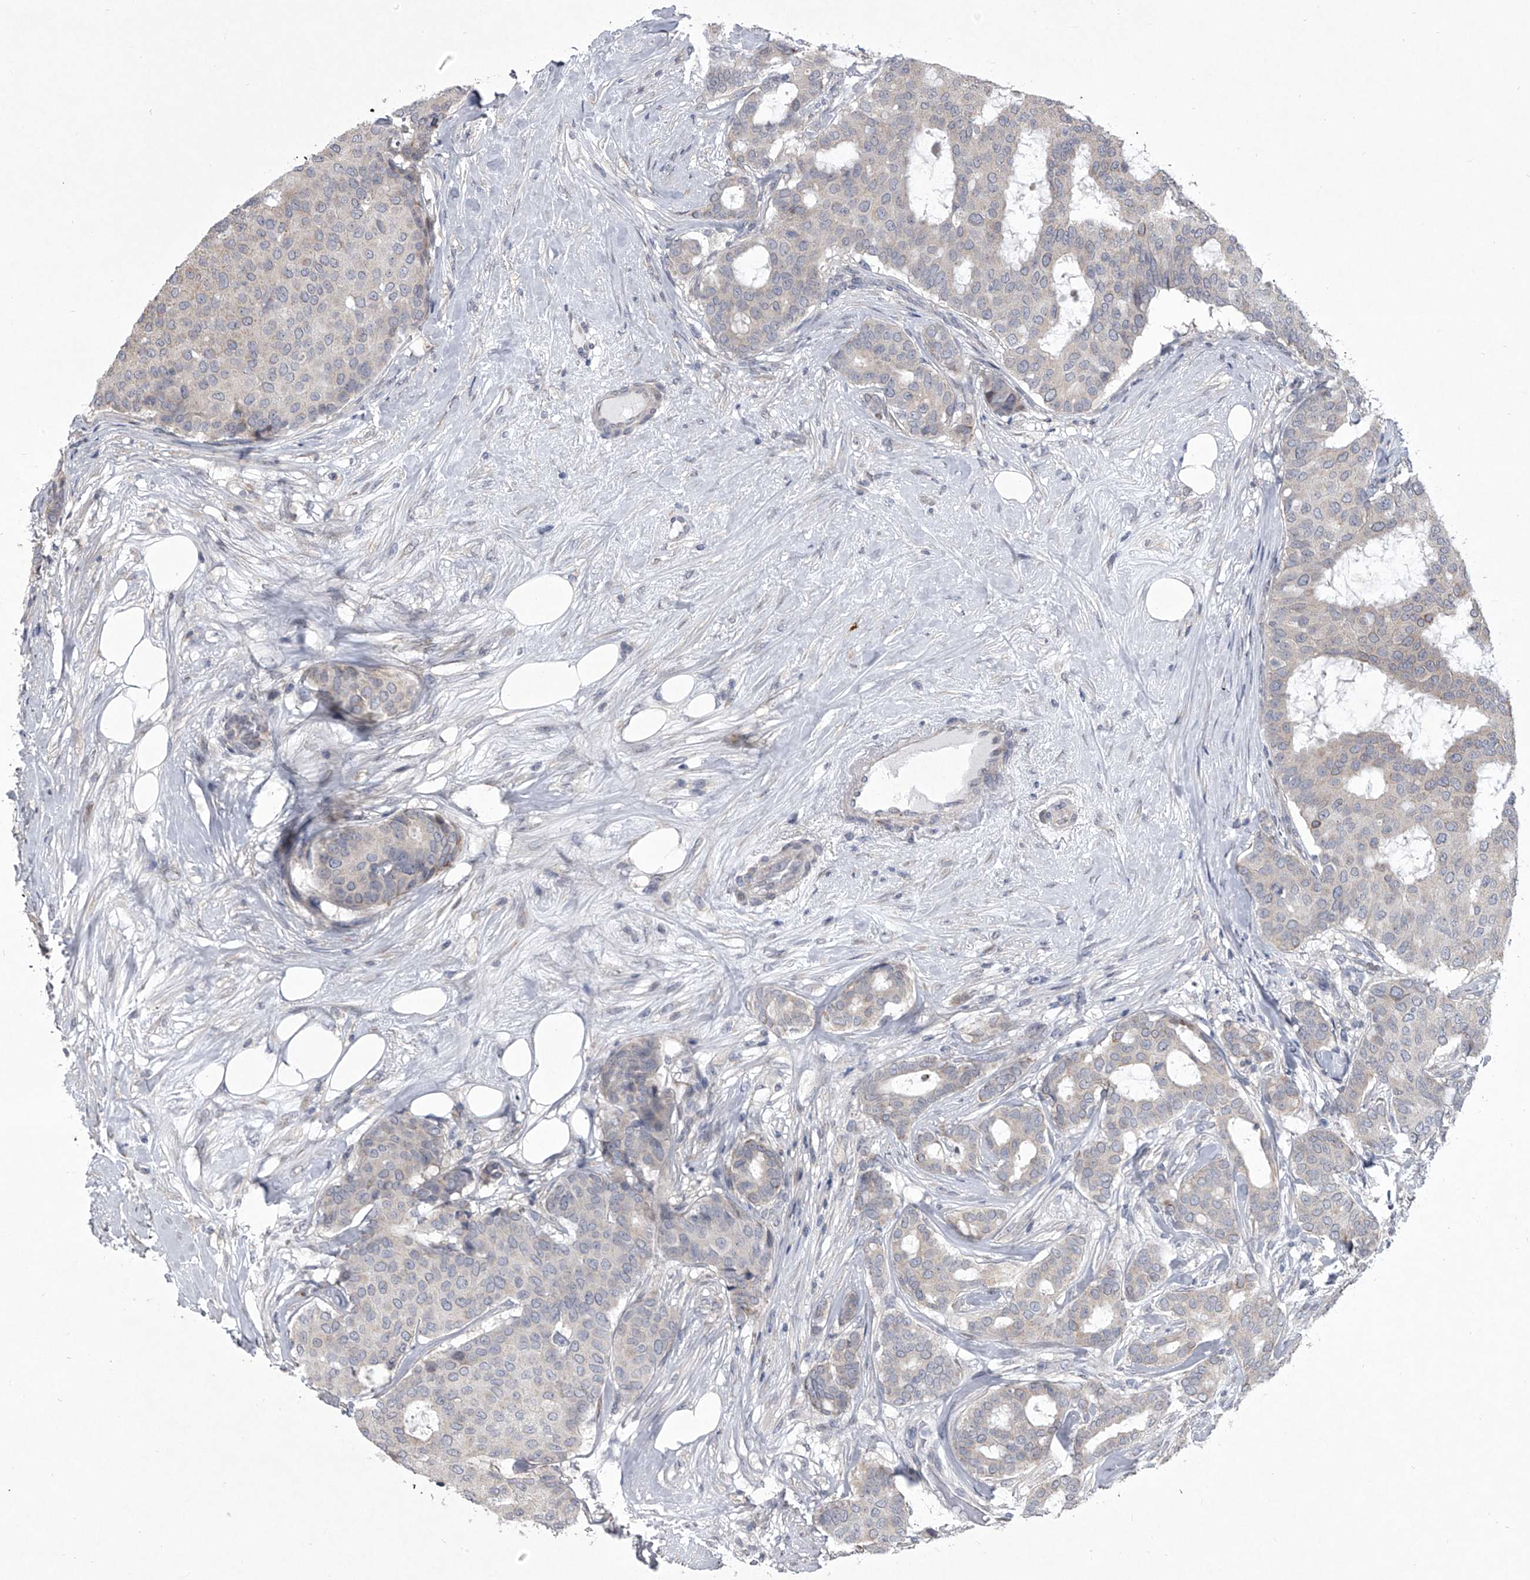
{"staining": {"intensity": "negative", "quantity": "none", "location": "none"}, "tissue": "breast cancer", "cell_type": "Tumor cells", "image_type": "cancer", "snomed": [{"axis": "morphology", "description": "Duct carcinoma"}, {"axis": "topography", "description": "Breast"}], "caption": "Protein analysis of breast cancer (infiltrating ductal carcinoma) demonstrates no significant expression in tumor cells.", "gene": "HEATR6", "patient": {"sex": "female", "age": 75}}